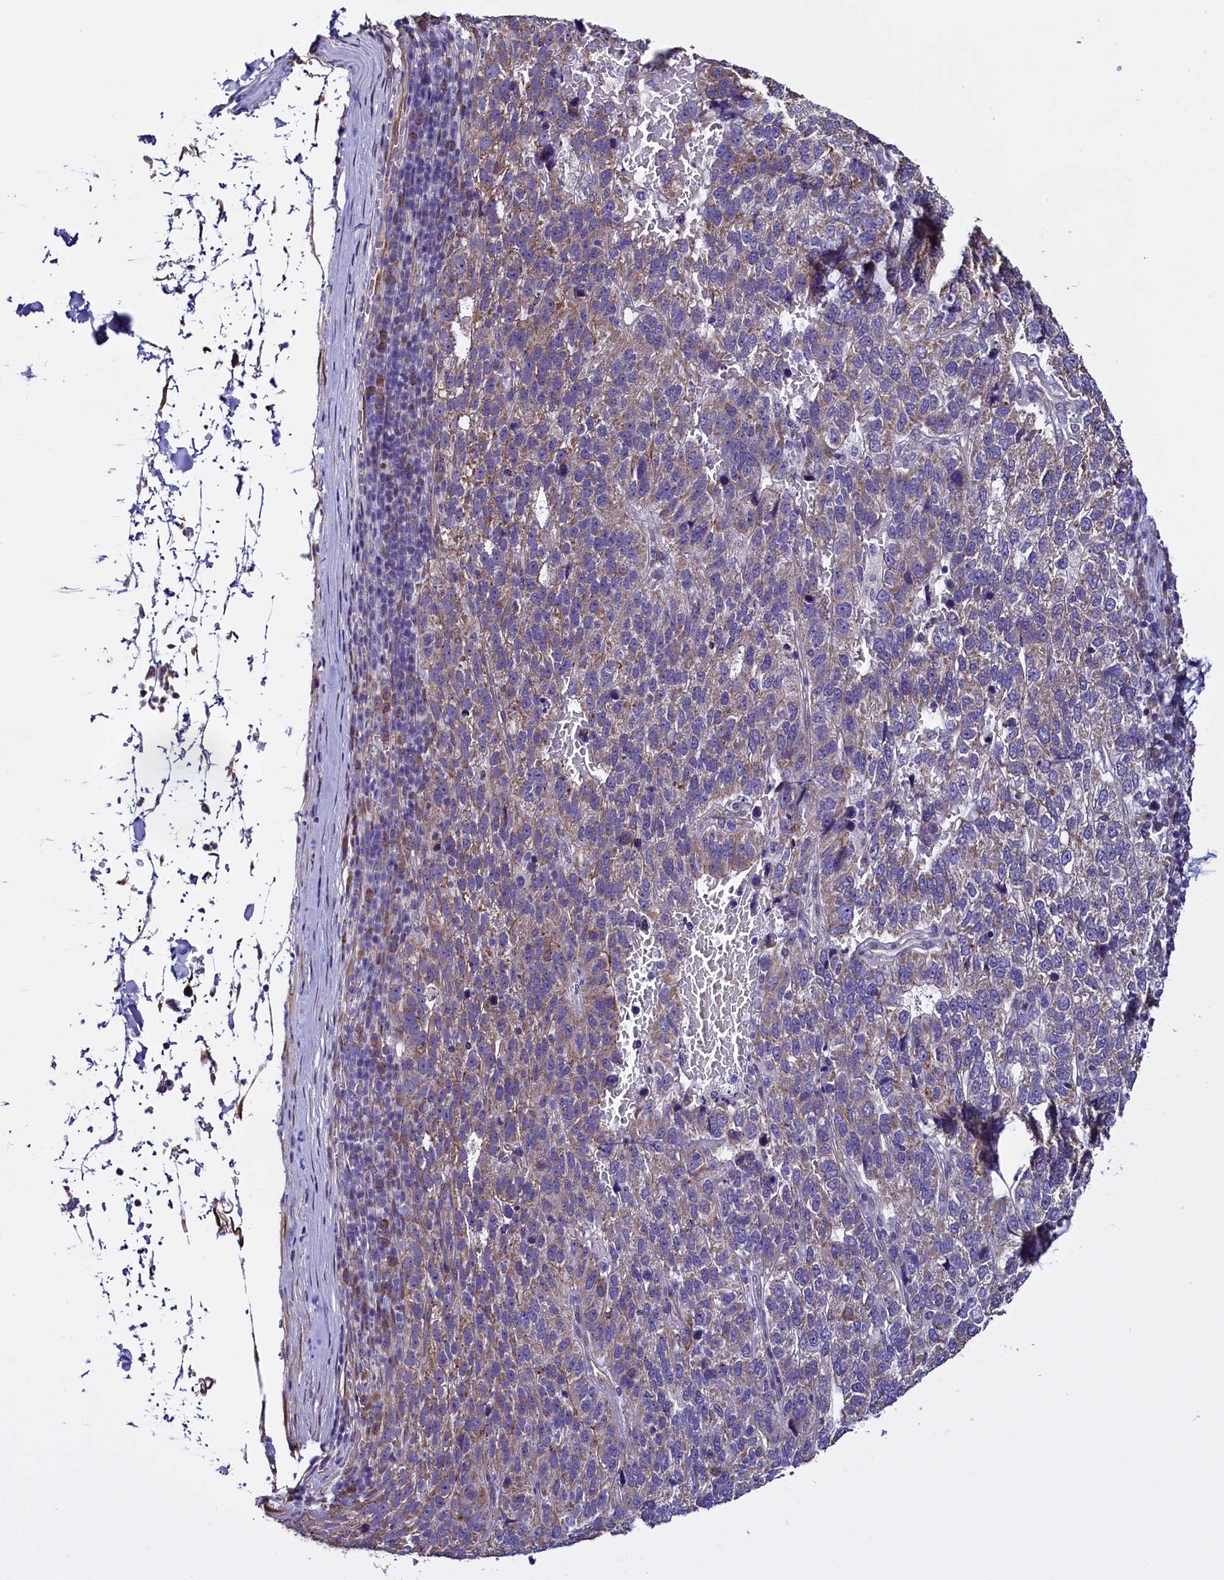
{"staining": {"intensity": "weak", "quantity": "<25%", "location": "cytoplasmic/membranous"}, "tissue": "pancreatic cancer", "cell_type": "Tumor cells", "image_type": "cancer", "snomed": [{"axis": "morphology", "description": "Adenocarcinoma, NOS"}, {"axis": "topography", "description": "Pancreas"}], "caption": "Histopathology image shows no protein staining in tumor cells of adenocarcinoma (pancreatic) tissue.", "gene": "UACA", "patient": {"sex": "female", "age": 61}}